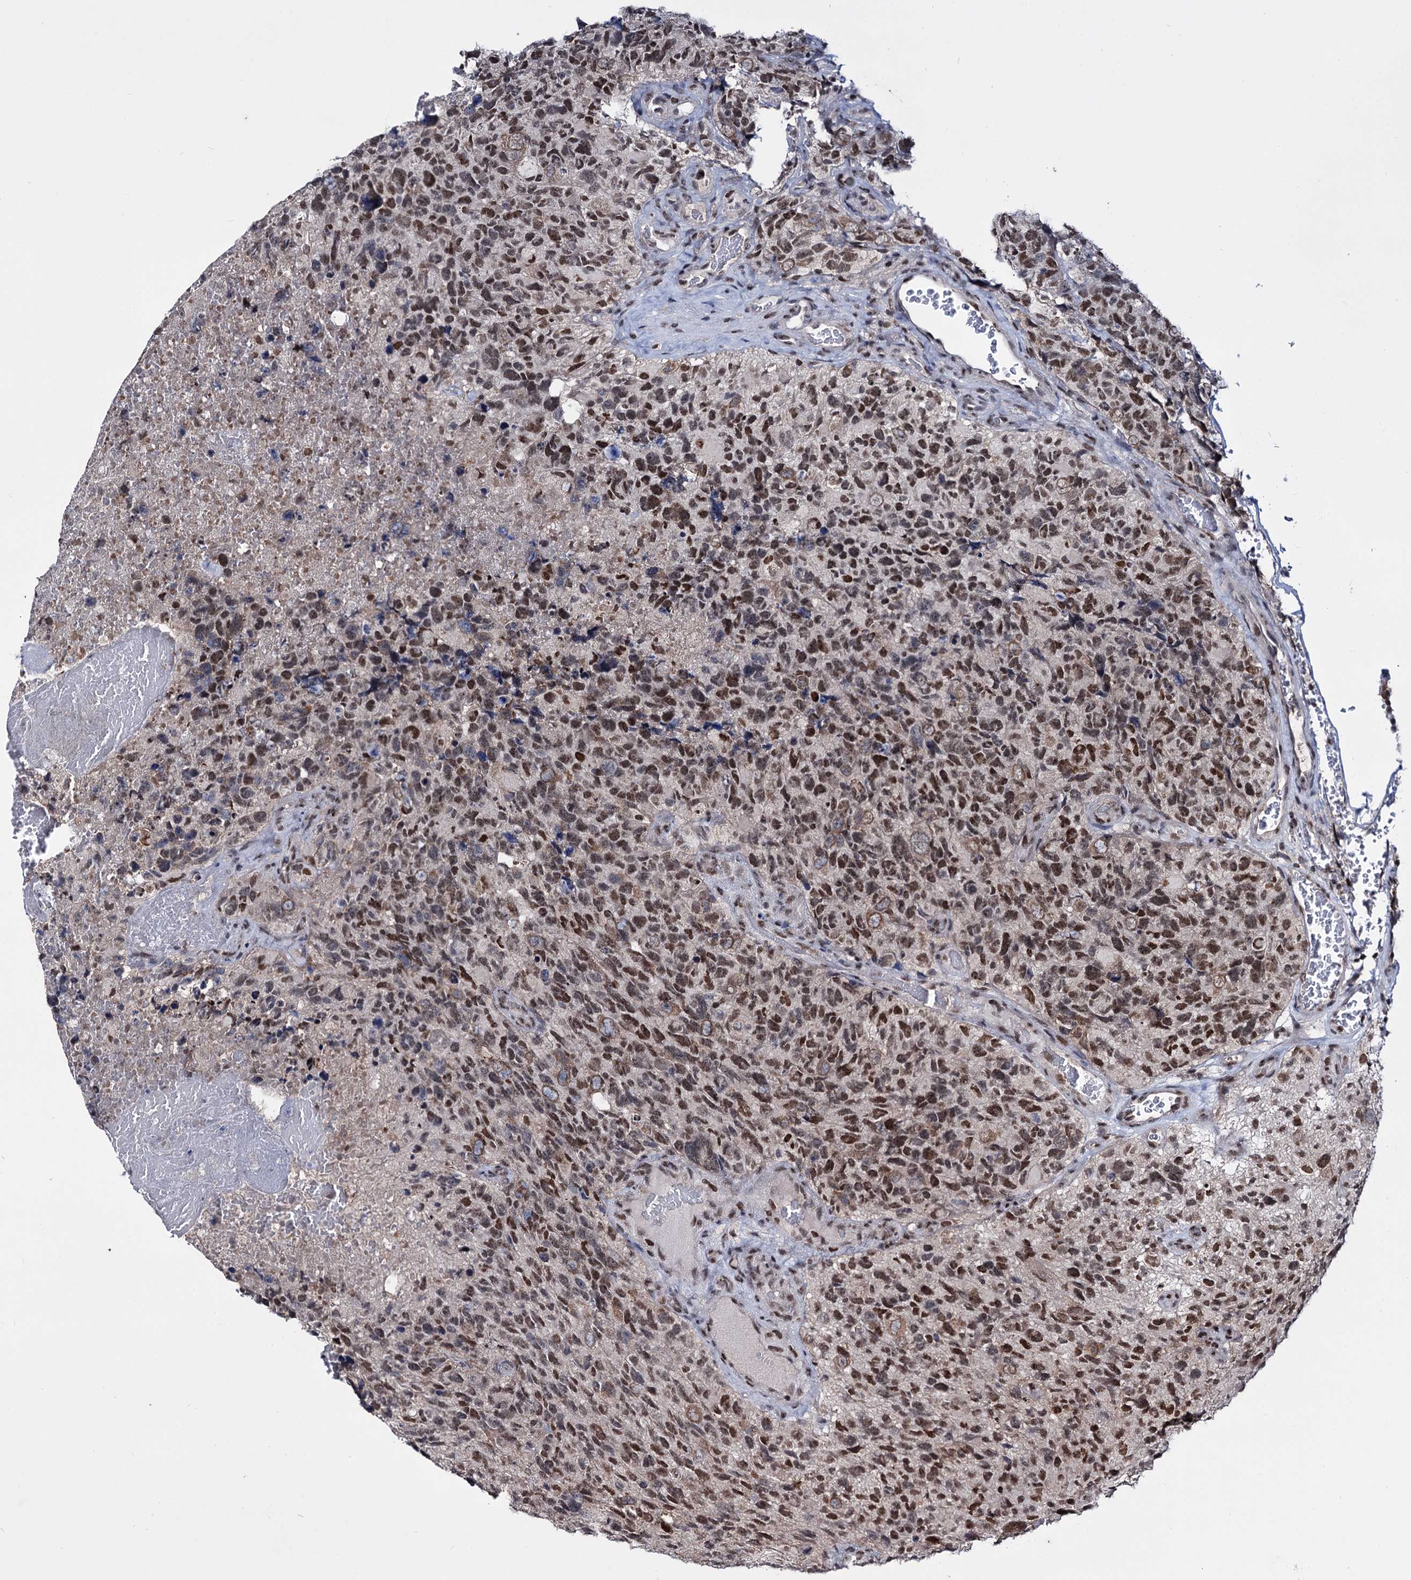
{"staining": {"intensity": "moderate", "quantity": ">75%", "location": "nuclear"}, "tissue": "glioma", "cell_type": "Tumor cells", "image_type": "cancer", "snomed": [{"axis": "morphology", "description": "Glioma, malignant, High grade"}, {"axis": "topography", "description": "Brain"}], "caption": "Brown immunohistochemical staining in glioma displays moderate nuclear positivity in about >75% of tumor cells.", "gene": "SMCHD1", "patient": {"sex": "male", "age": 69}}